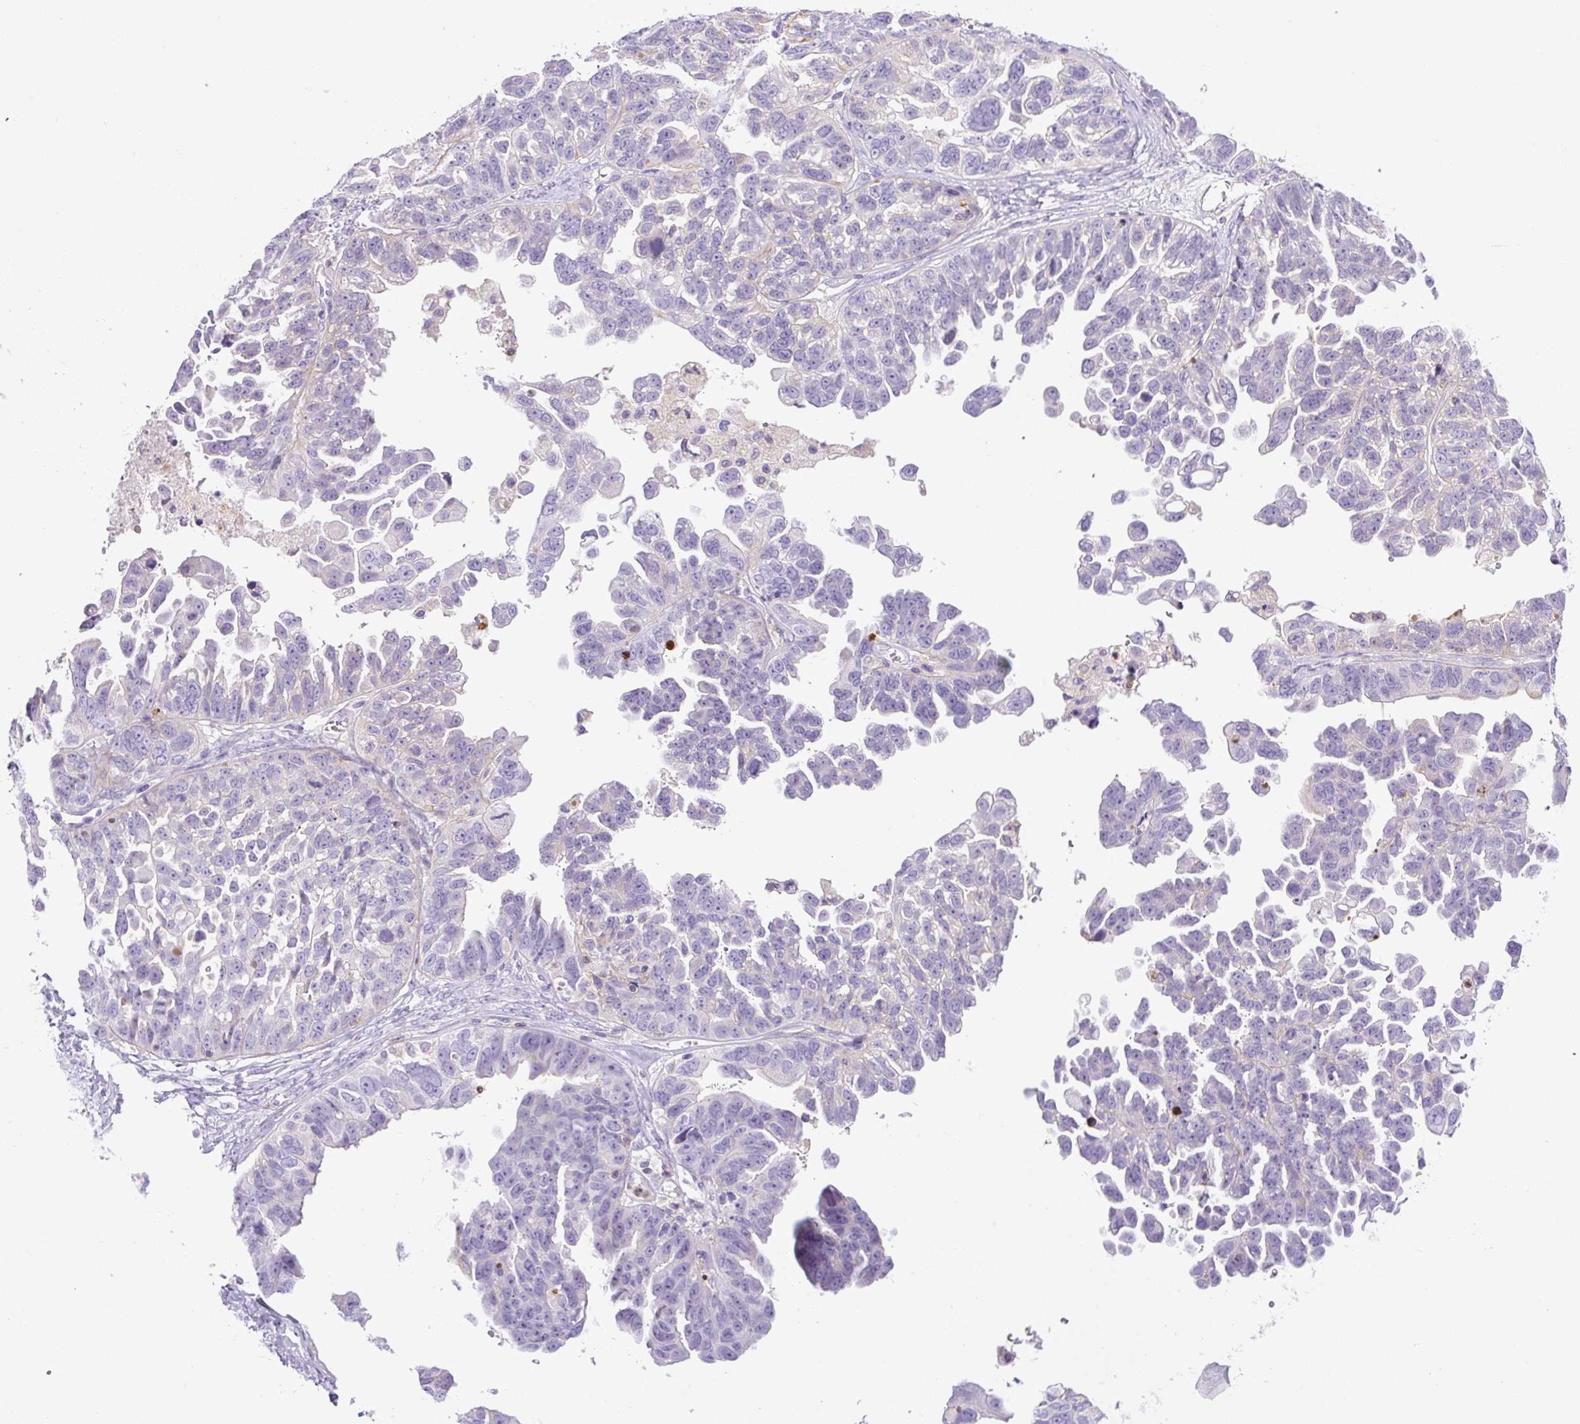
{"staining": {"intensity": "negative", "quantity": "none", "location": "none"}, "tissue": "ovarian cancer", "cell_type": "Tumor cells", "image_type": "cancer", "snomed": [{"axis": "morphology", "description": "Cystadenocarcinoma, serous, NOS"}, {"axis": "topography", "description": "Ovary"}], "caption": "The photomicrograph demonstrates no staining of tumor cells in serous cystadenocarcinoma (ovarian).", "gene": "PIP5KL1", "patient": {"sex": "female", "age": 79}}